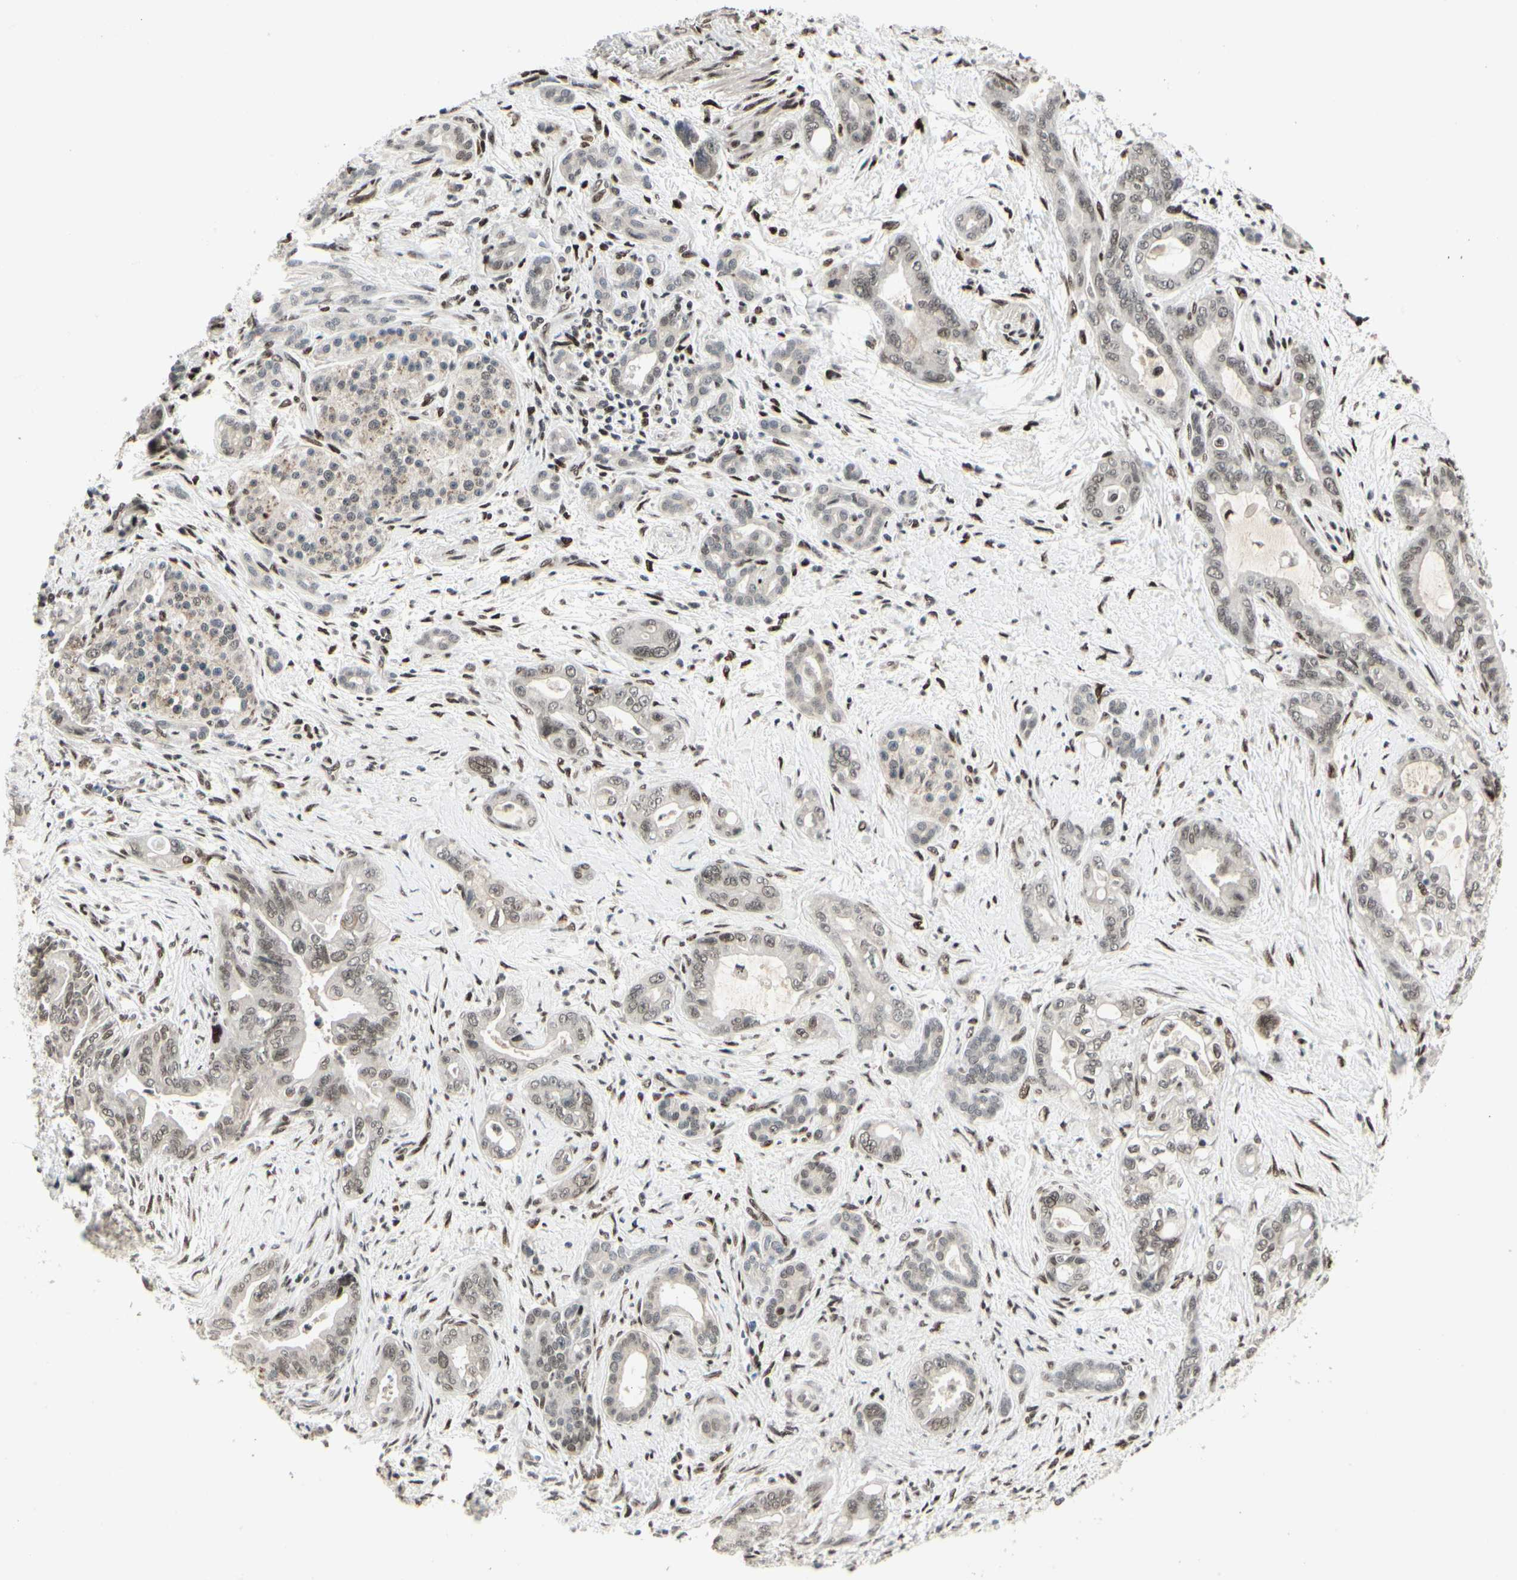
{"staining": {"intensity": "moderate", "quantity": "25%-75%", "location": "nuclear"}, "tissue": "pancreatic cancer", "cell_type": "Tumor cells", "image_type": "cancer", "snomed": [{"axis": "morphology", "description": "Adenocarcinoma, NOS"}, {"axis": "topography", "description": "Pancreas"}], "caption": "About 25%-75% of tumor cells in human pancreatic cancer display moderate nuclear protein staining as visualized by brown immunohistochemical staining.", "gene": "FOXJ2", "patient": {"sex": "male", "age": 70}}